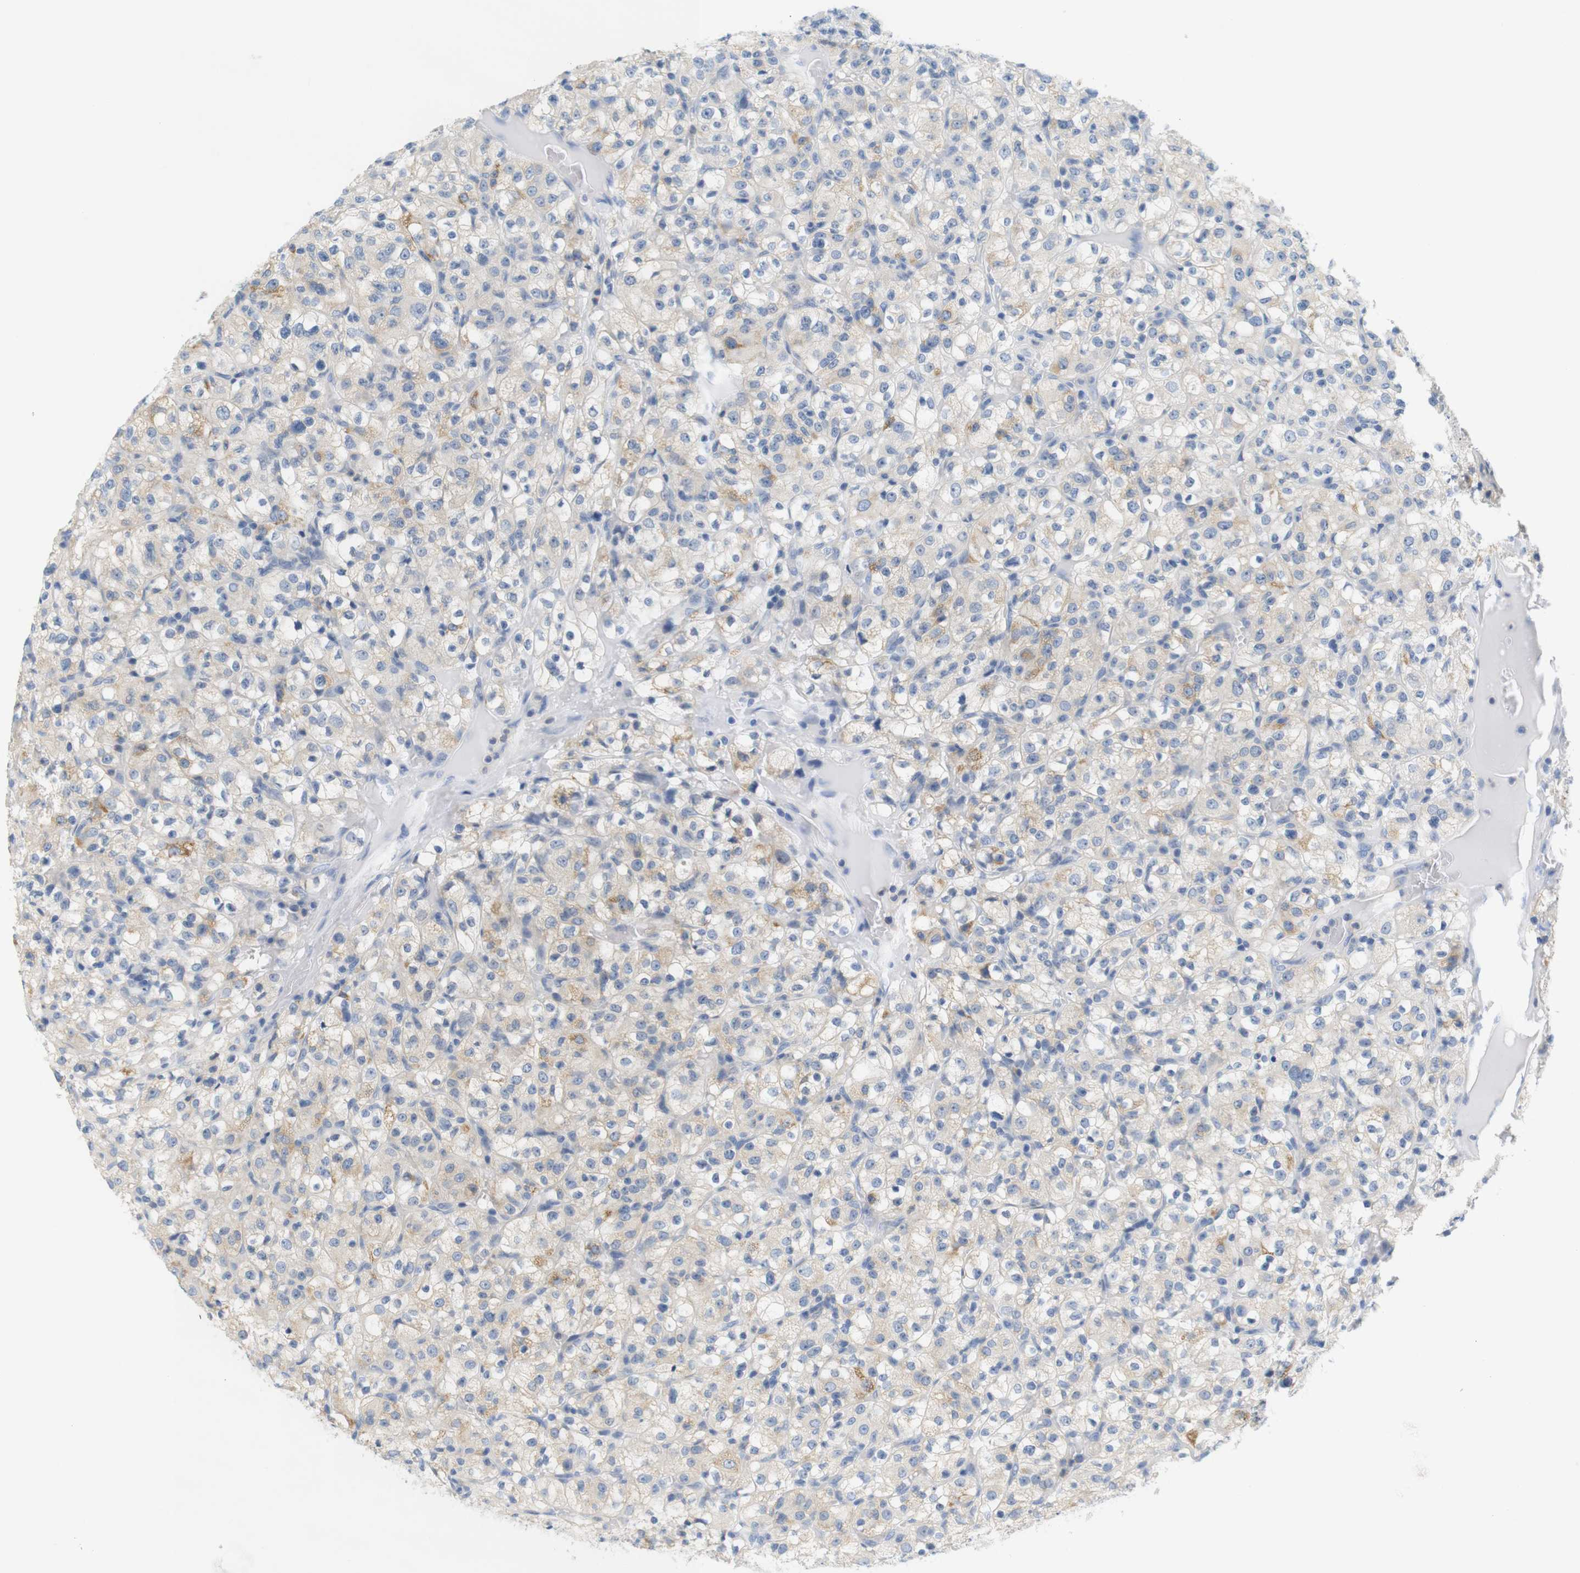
{"staining": {"intensity": "weak", "quantity": ">75%", "location": "cytoplasmic/membranous"}, "tissue": "renal cancer", "cell_type": "Tumor cells", "image_type": "cancer", "snomed": [{"axis": "morphology", "description": "Normal tissue, NOS"}, {"axis": "morphology", "description": "Adenocarcinoma, NOS"}, {"axis": "topography", "description": "Kidney"}], "caption": "Renal adenocarcinoma stained with IHC exhibits weak cytoplasmic/membranous staining in about >75% of tumor cells.", "gene": "LRRK2", "patient": {"sex": "female", "age": 72}}